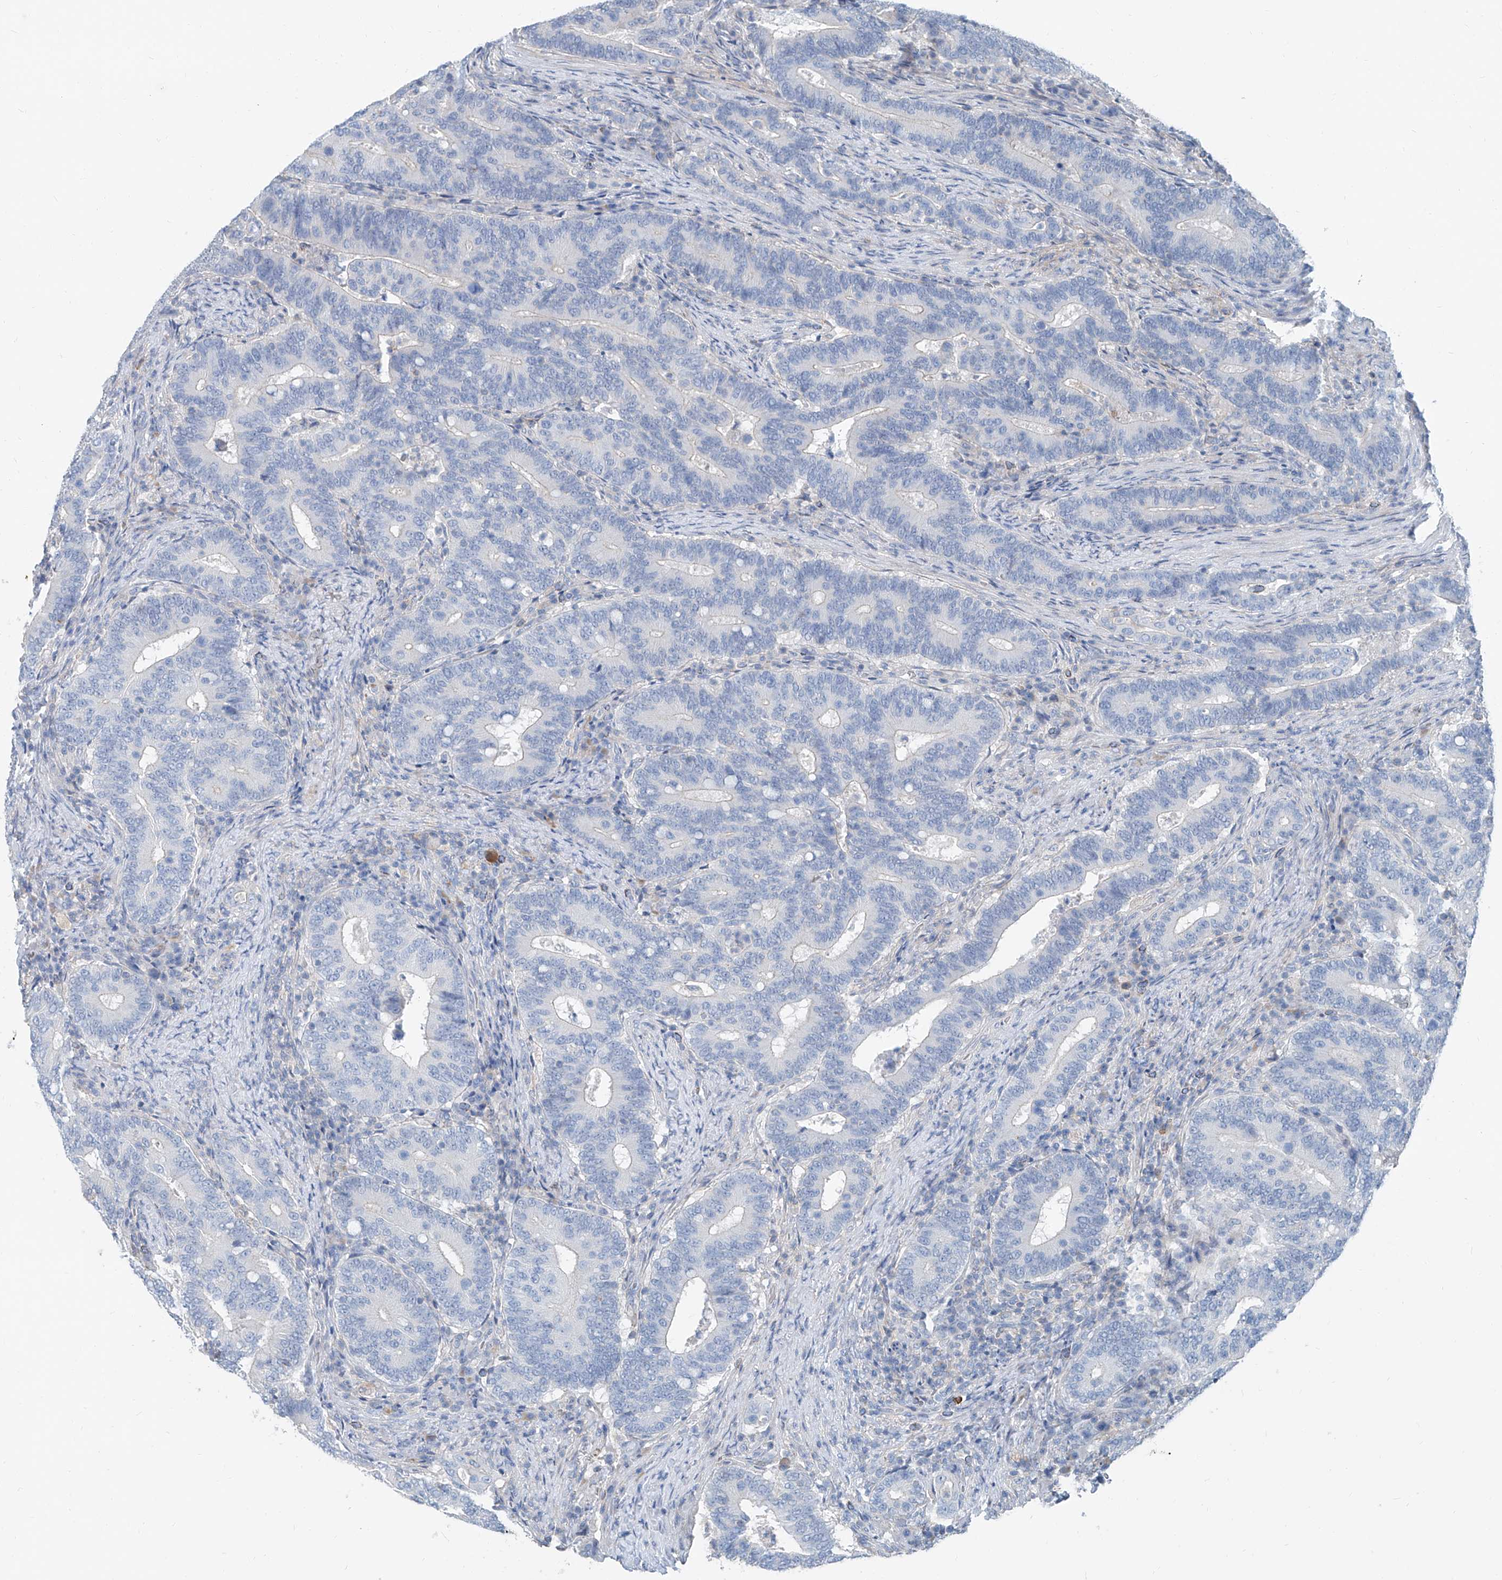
{"staining": {"intensity": "negative", "quantity": "none", "location": "none"}, "tissue": "colorectal cancer", "cell_type": "Tumor cells", "image_type": "cancer", "snomed": [{"axis": "morphology", "description": "Adenocarcinoma, NOS"}, {"axis": "topography", "description": "Colon"}], "caption": "Colorectal adenocarcinoma stained for a protein using IHC exhibits no expression tumor cells.", "gene": "ANKRD34A", "patient": {"sex": "female", "age": 66}}